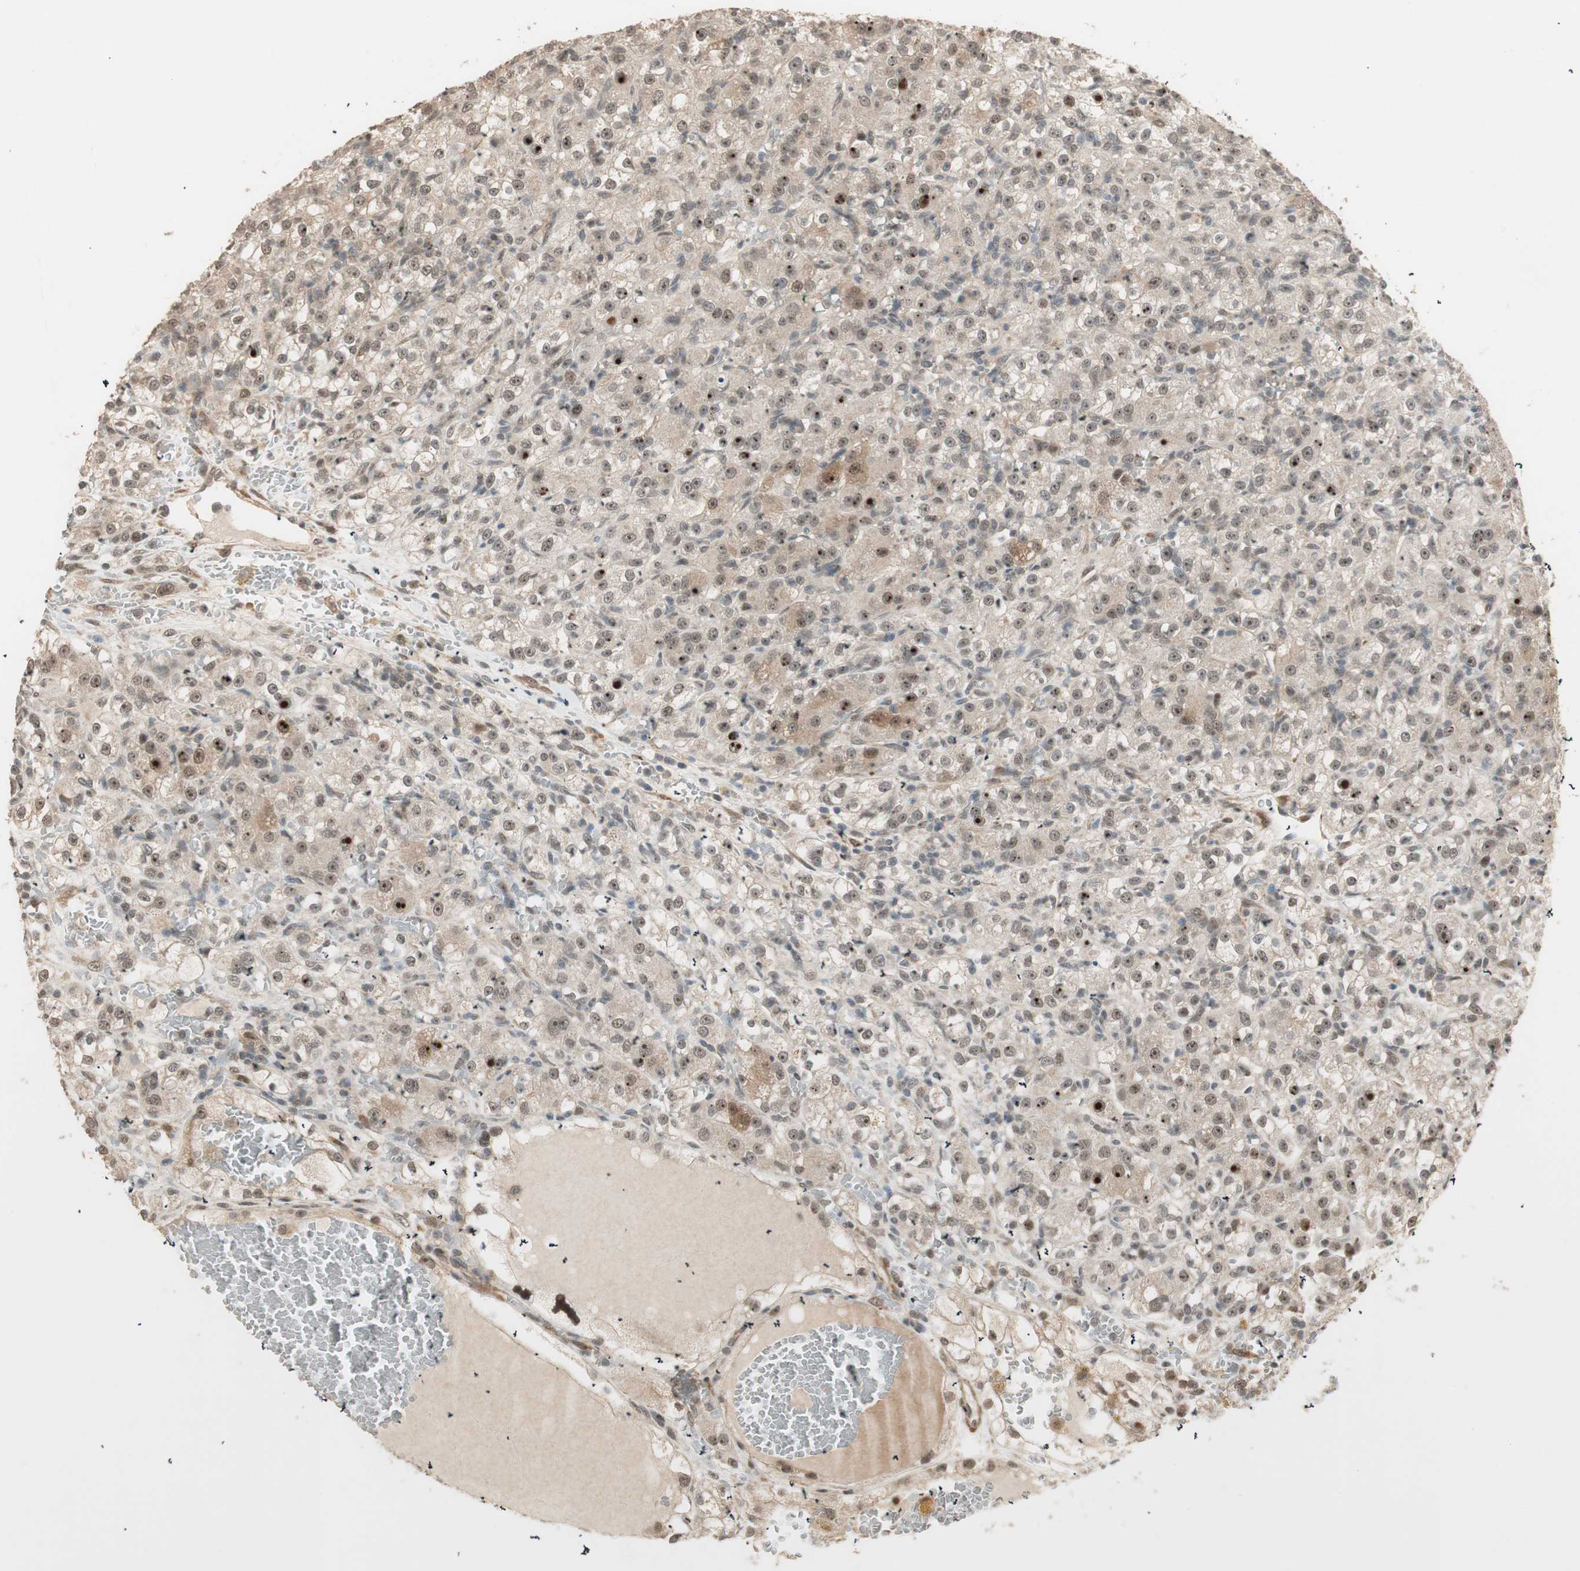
{"staining": {"intensity": "moderate", "quantity": ">75%", "location": "cytoplasmic/membranous,nuclear"}, "tissue": "renal cancer", "cell_type": "Tumor cells", "image_type": "cancer", "snomed": [{"axis": "morphology", "description": "Normal tissue, NOS"}, {"axis": "morphology", "description": "Adenocarcinoma, NOS"}, {"axis": "topography", "description": "Kidney"}], "caption": "Immunohistochemical staining of human renal cancer (adenocarcinoma) reveals moderate cytoplasmic/membranous and nuclear protein positivity in approximately >75% of tumor cells.", "gene": "ZSCAN31", "patient": {"sex": "male", "age": 61}}